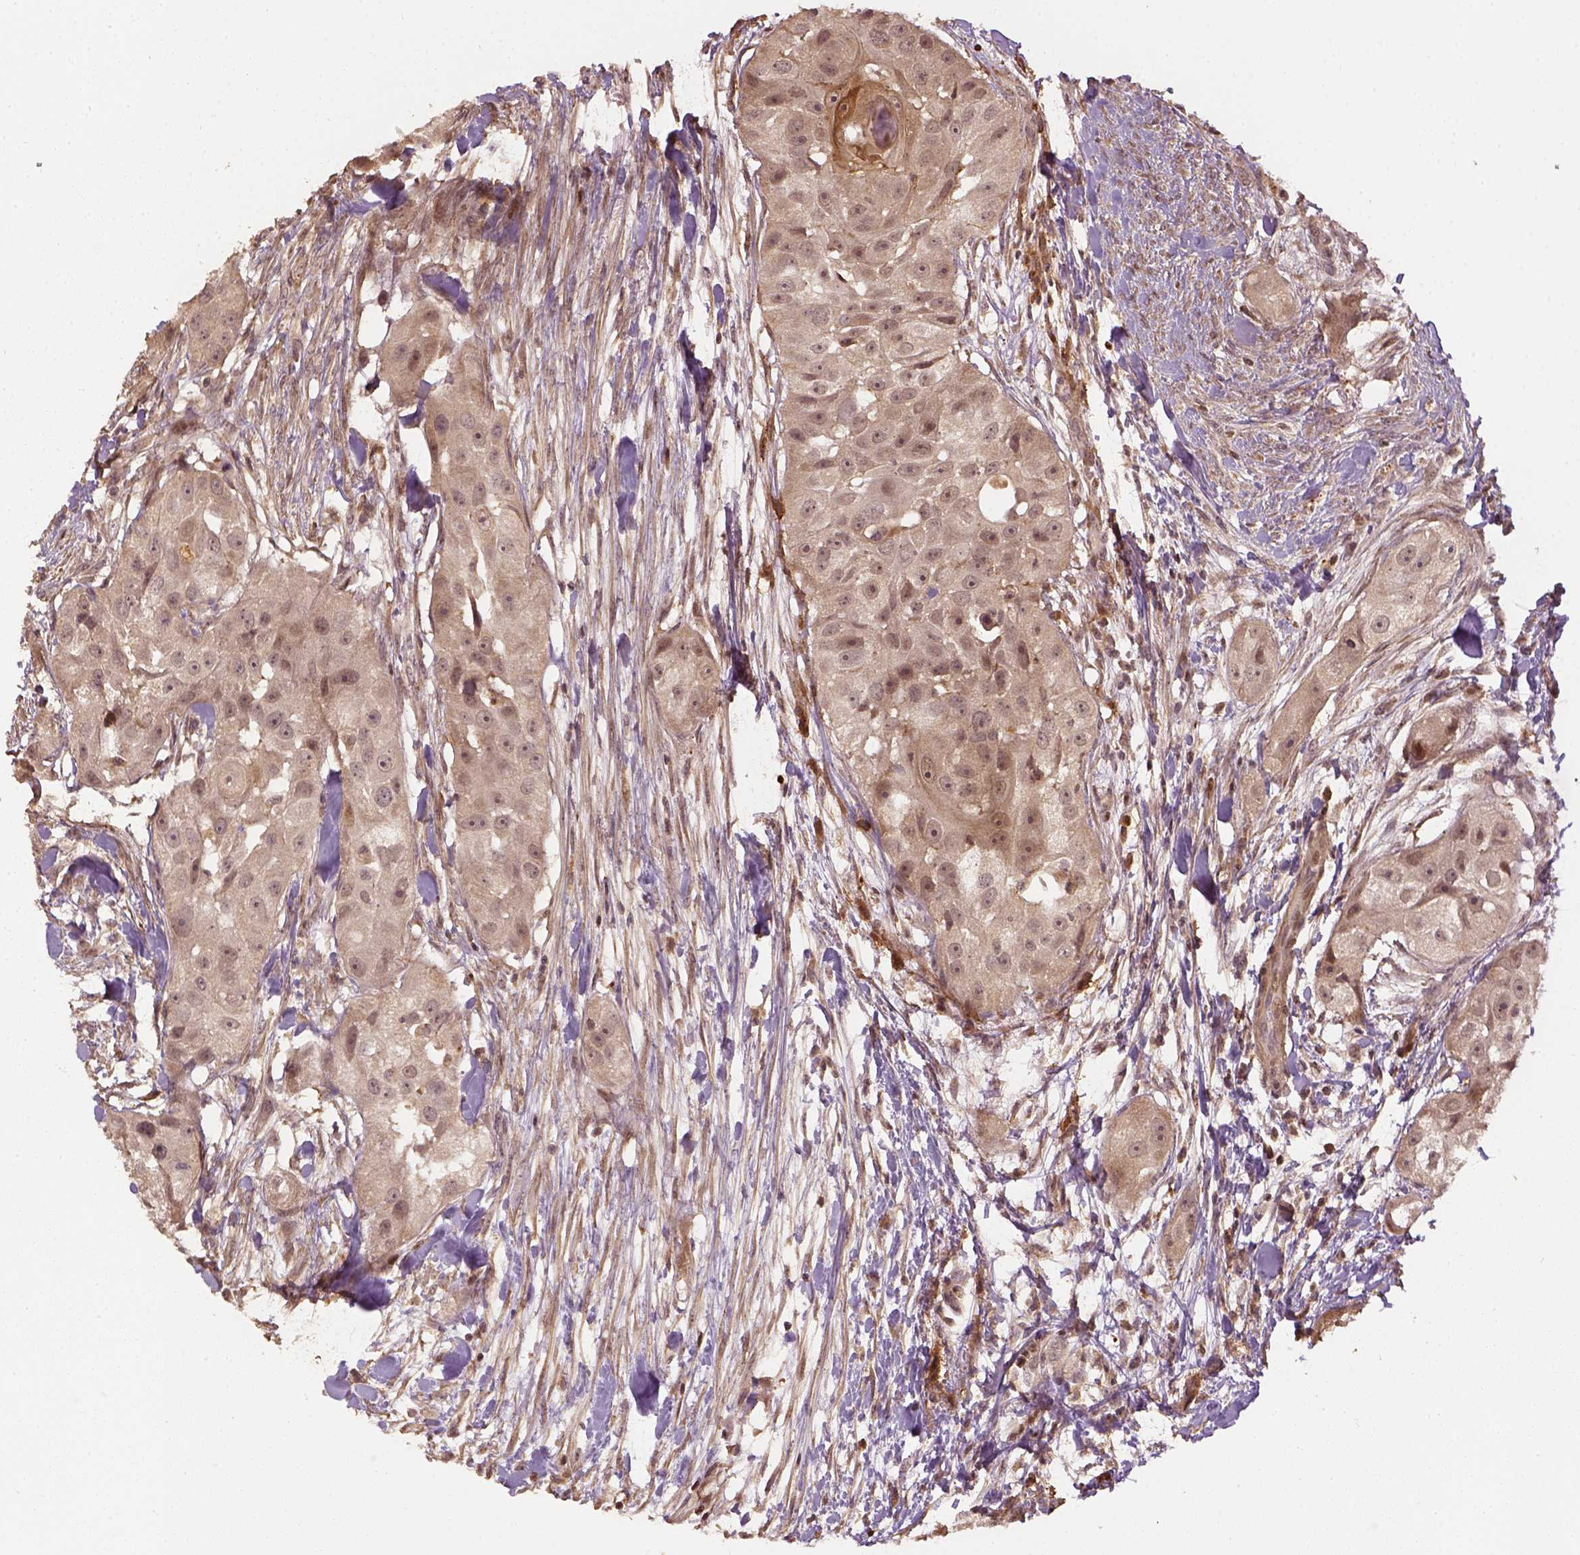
{"staining": {"intensity": "weak", "quantity": ">75%", "location": "cytoplasmic/membranous"}, "tissue": "head and neck cancer", "cell_type": "Tumor cells", "image_type": "cancer", "snomed": [{"axis": "morphology", "description": "Squamous cell carcinoma, NOS"}, {"axis": "topography", "description": "Head-Neck"}], "caption": "A high-resolution histopathology image shows IHC staining of head and neck squamous cell carcinoma, which displays weak cytoplasmic/membranous positivity in about >75% of tumor cells. The protein of interest is stained brown, and the nuclei are stained in blue (DAB IHC with brightfield microscopy, high magnification).", "gene": "VEGFA", "patient": {"sex": "male", "age": 51}}